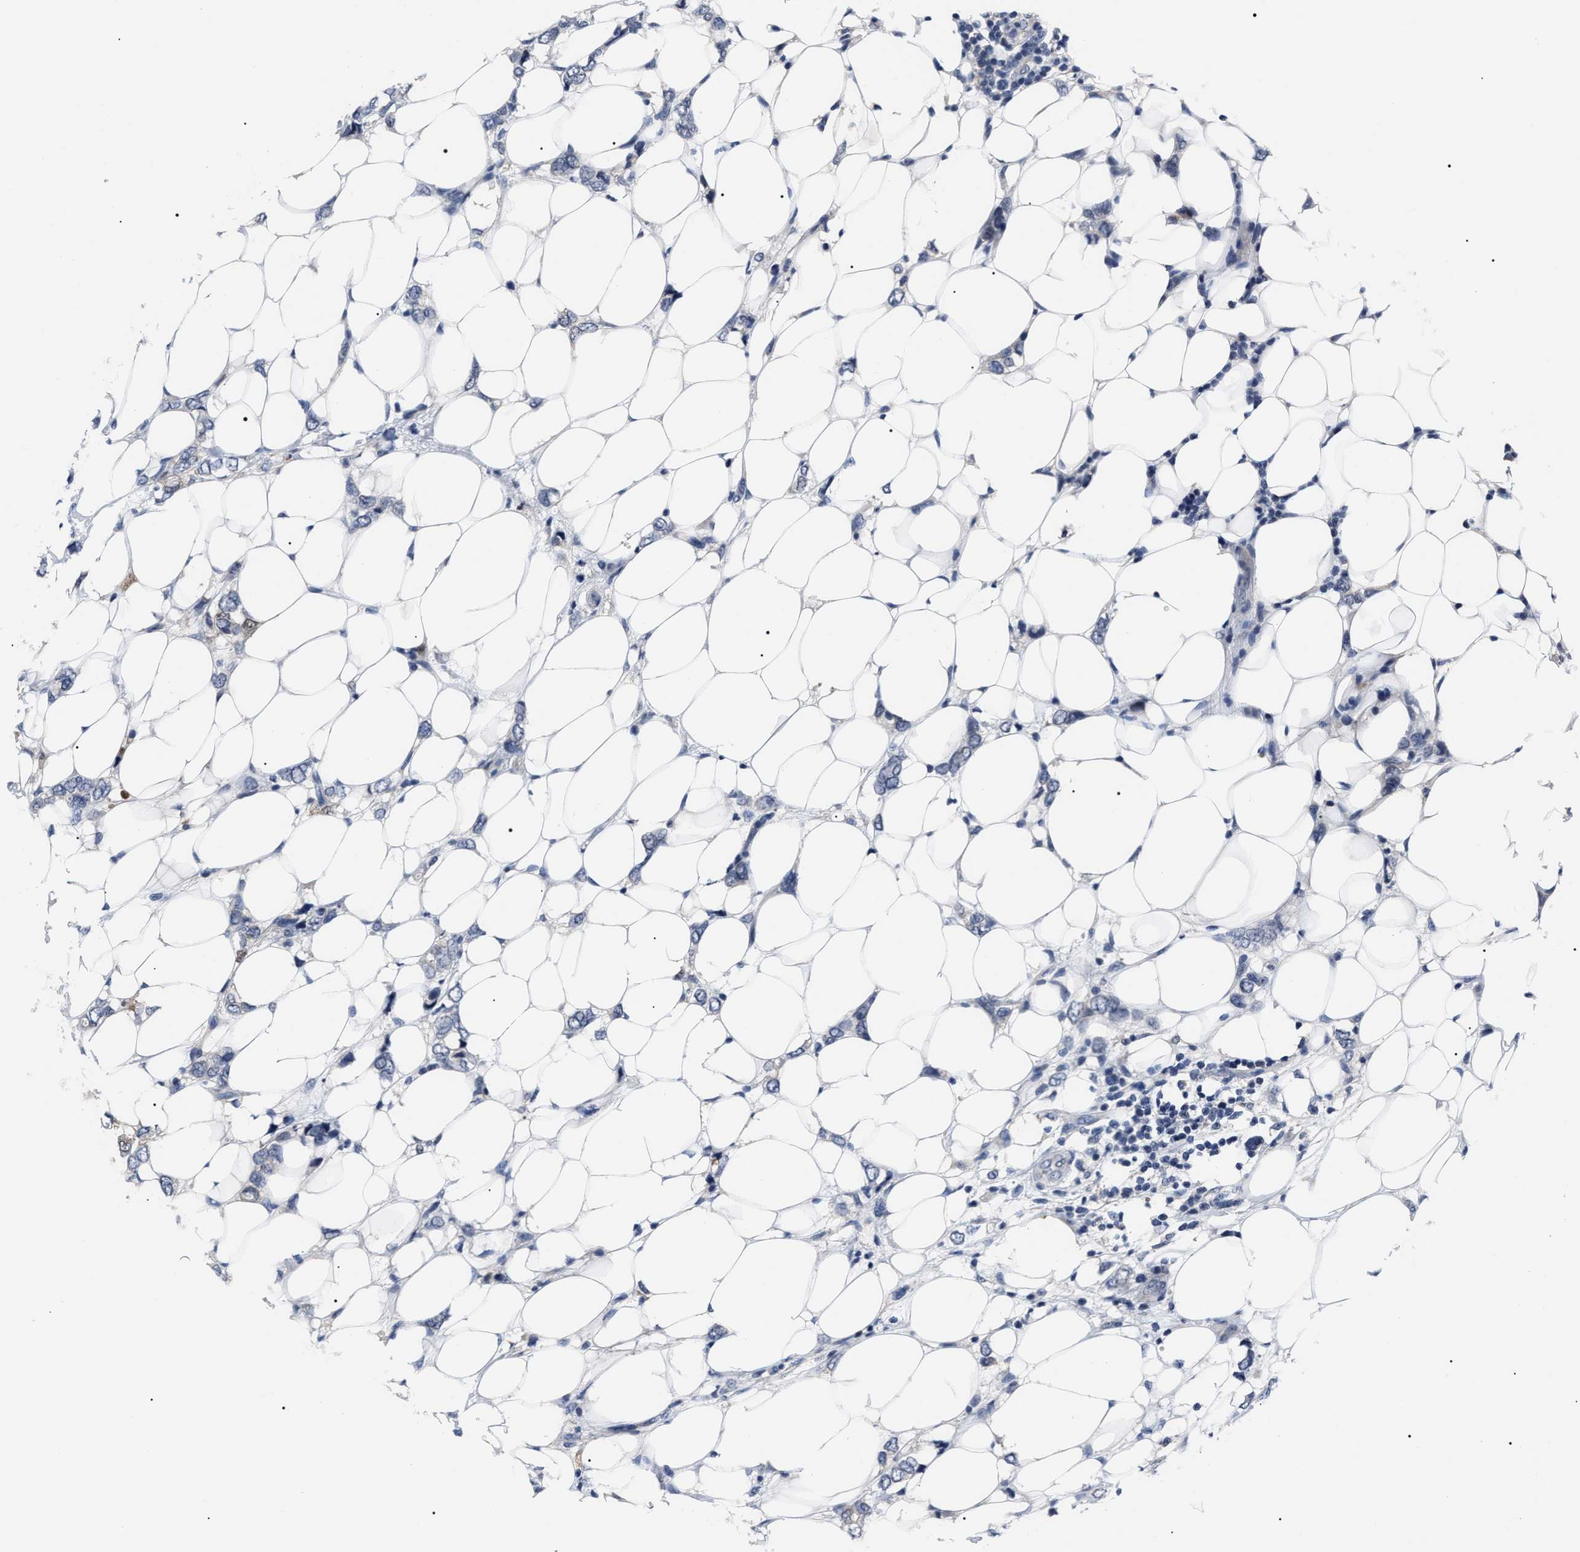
{"staining": {"intensity": "negative", "quantity": "none", "location": "none"}, "tissue": "breast cancer", "cell_type": "Tumor cells", "image_type": "cancer", "snomed": [{"axis": "morphology", "description": "Normal tissue, NOS"}, {"axis": "morphology", "description": "Lobular carcinoma"}, {"axis": "topography", "description": "Breast"}], "caption": "DAB immunohistochemical staining of human breast lobular carcinoma reveals no significant staining in tumor cells.", "gene": "LRWD1", "patient": {"sex": "female", "age": 47}}